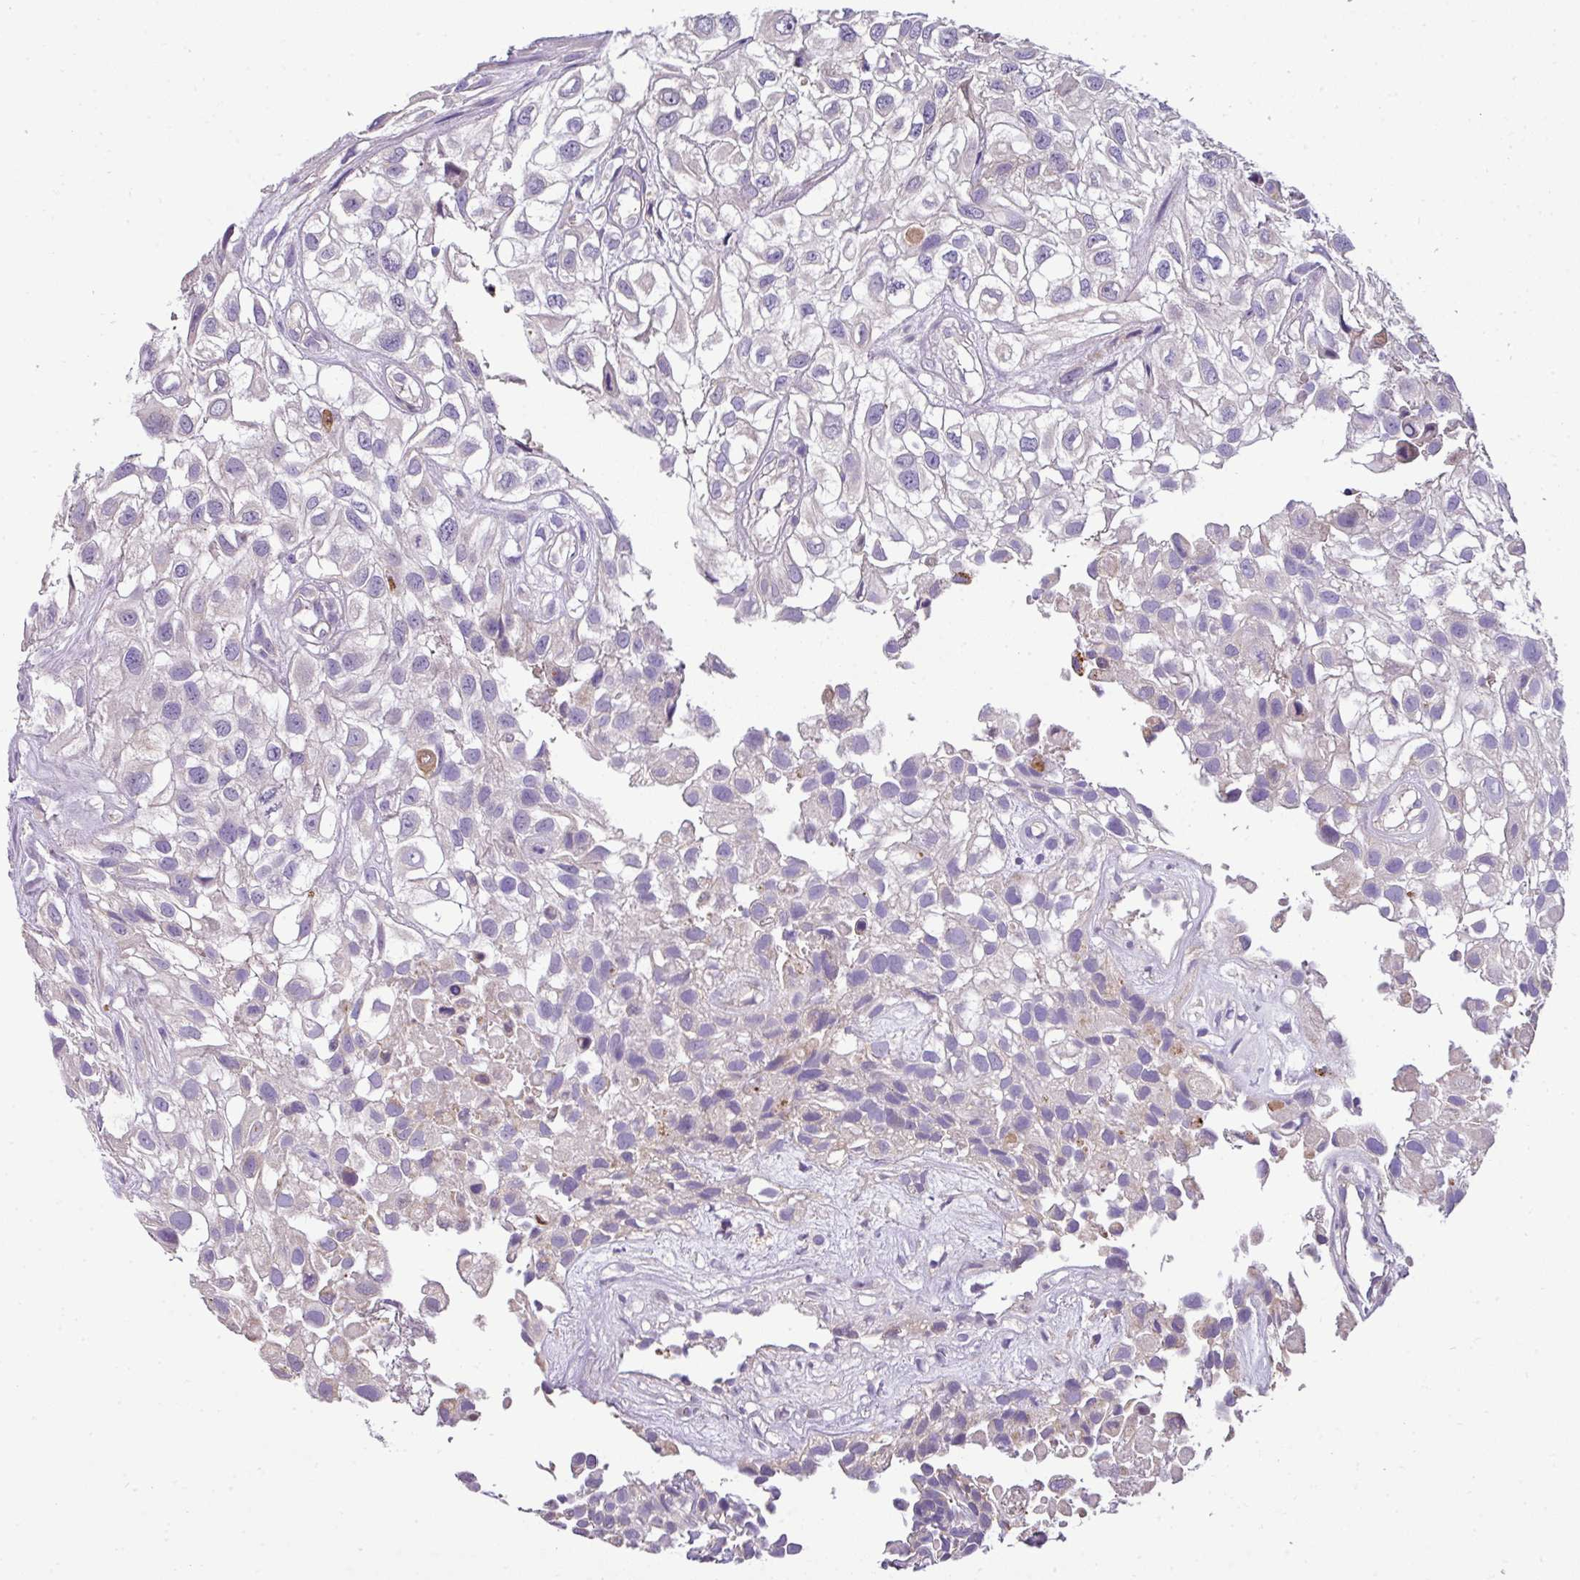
{"staining": {"intensity": "negative", "quantity": "none", "location": "none"}, "tissue": "urothelial cancer", "cell_type": "Tumor cells", "image_type": "cancer", "snomed": [{"axis": "morphology", "description": "Urothelial carcinoma, High grade"}, {"axis": "topography", "description": "Urinary bladder"}], "caption": "Immunohistochemistry of human urothelial carcinoma (high-grade) demonstrates no staining in tumor cells.", "gene": "ANXA2R", "patient": {"sex": "male", "age": 56}}